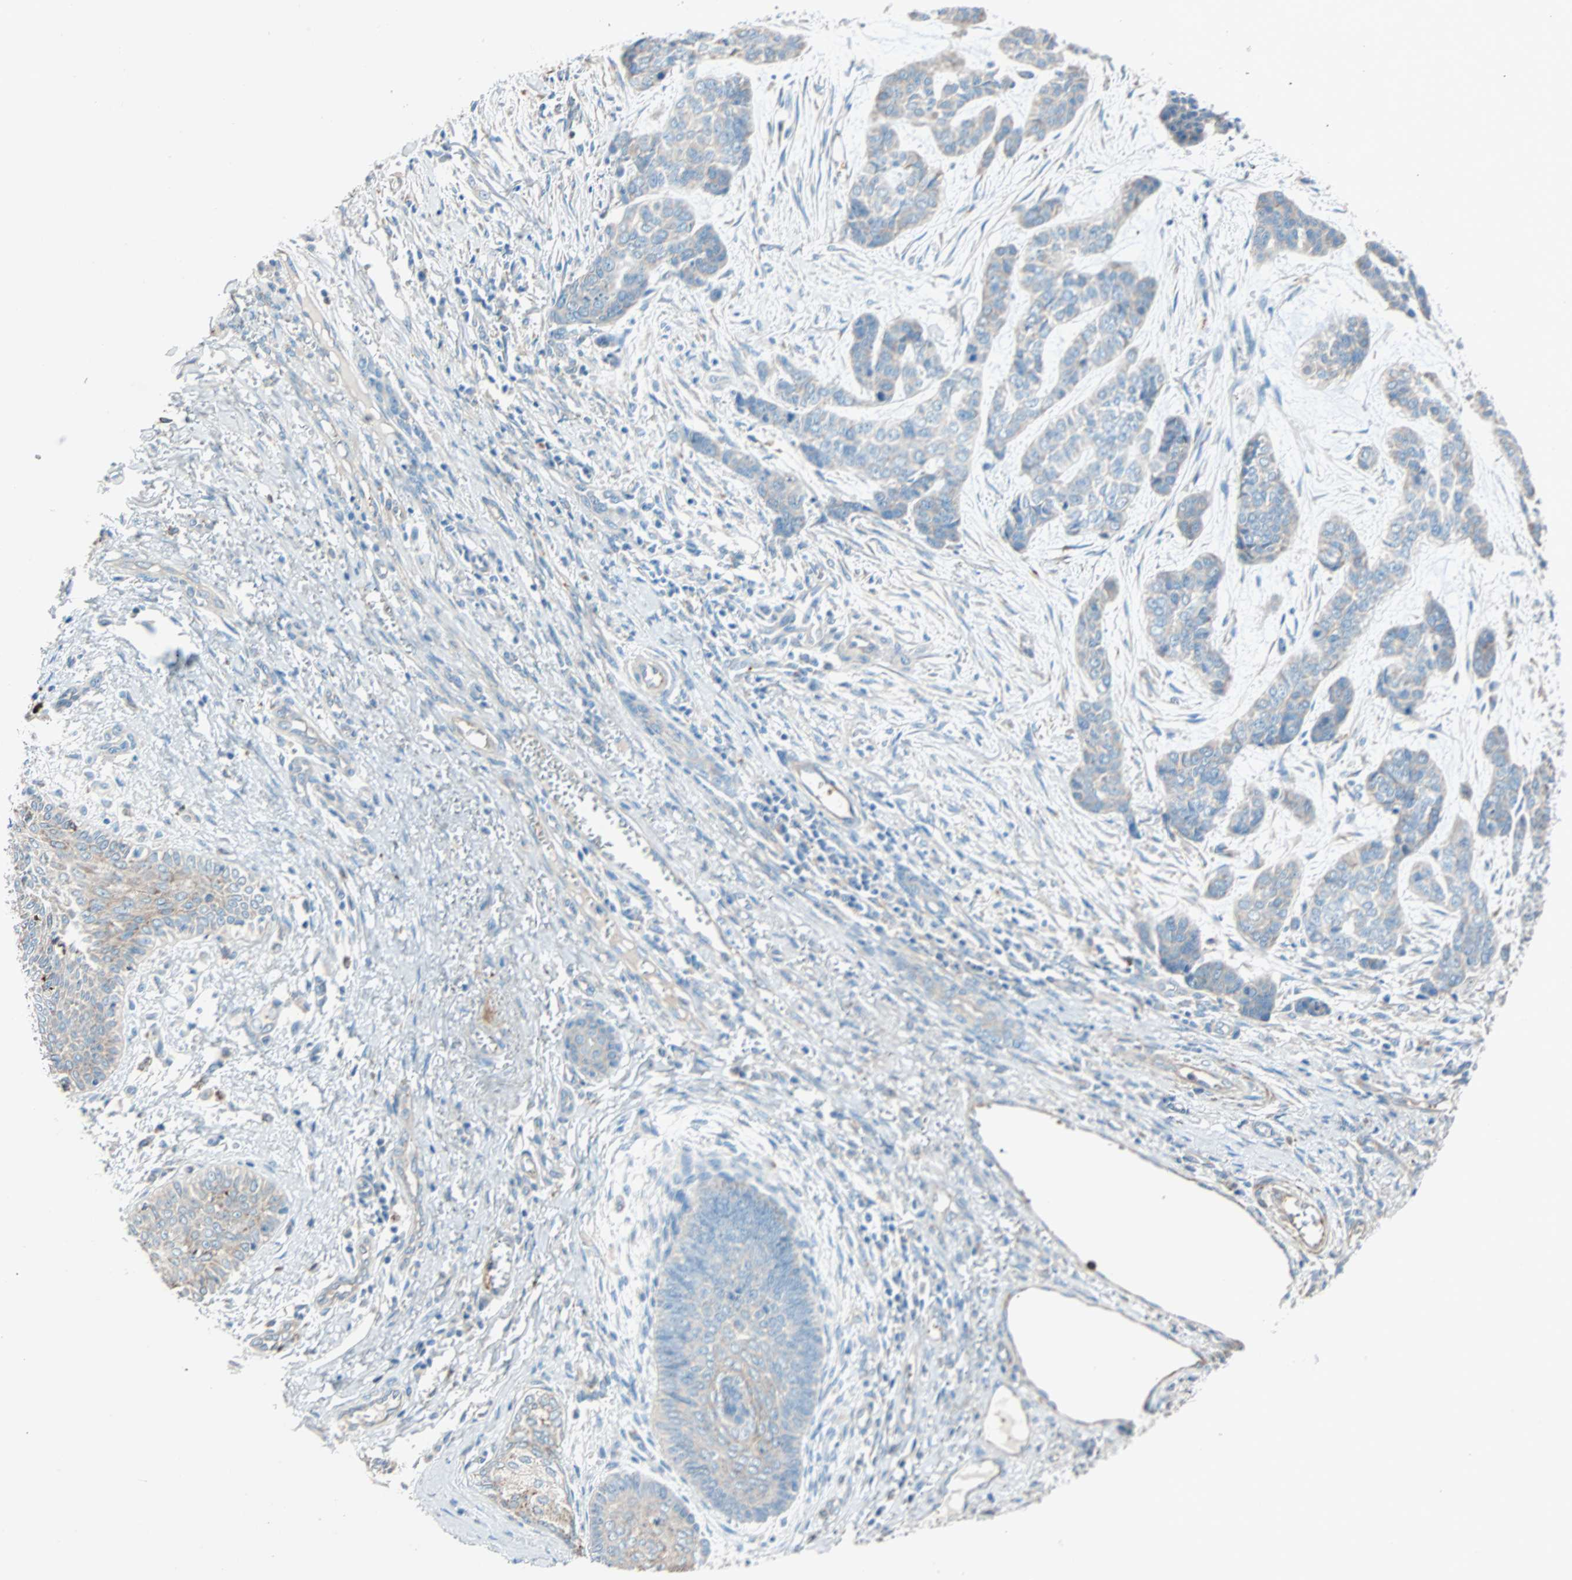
{"staining": {"intensity": "moderate", "quantity": ">75%", "location": "cytoplasmic/membranous"}, "tissue": "skin cancer", "cell_type": "Tumor cells", "image_type": "cancer", "snomed": [{"axis": "morphology", "description": "Basal cell carcinoma"}, {"axis": "topography", "description": "Skin"}], "caption": "IHC photomicrograph of basal cell carcinoma (skin) stained for a protein (brown), which exhibits medium levels of moderate cytoplasmic/membranous staining in about >75% of tumor cells.", "gene": "LY6G6F", "patient": {"sex": "female", "age": 64}}